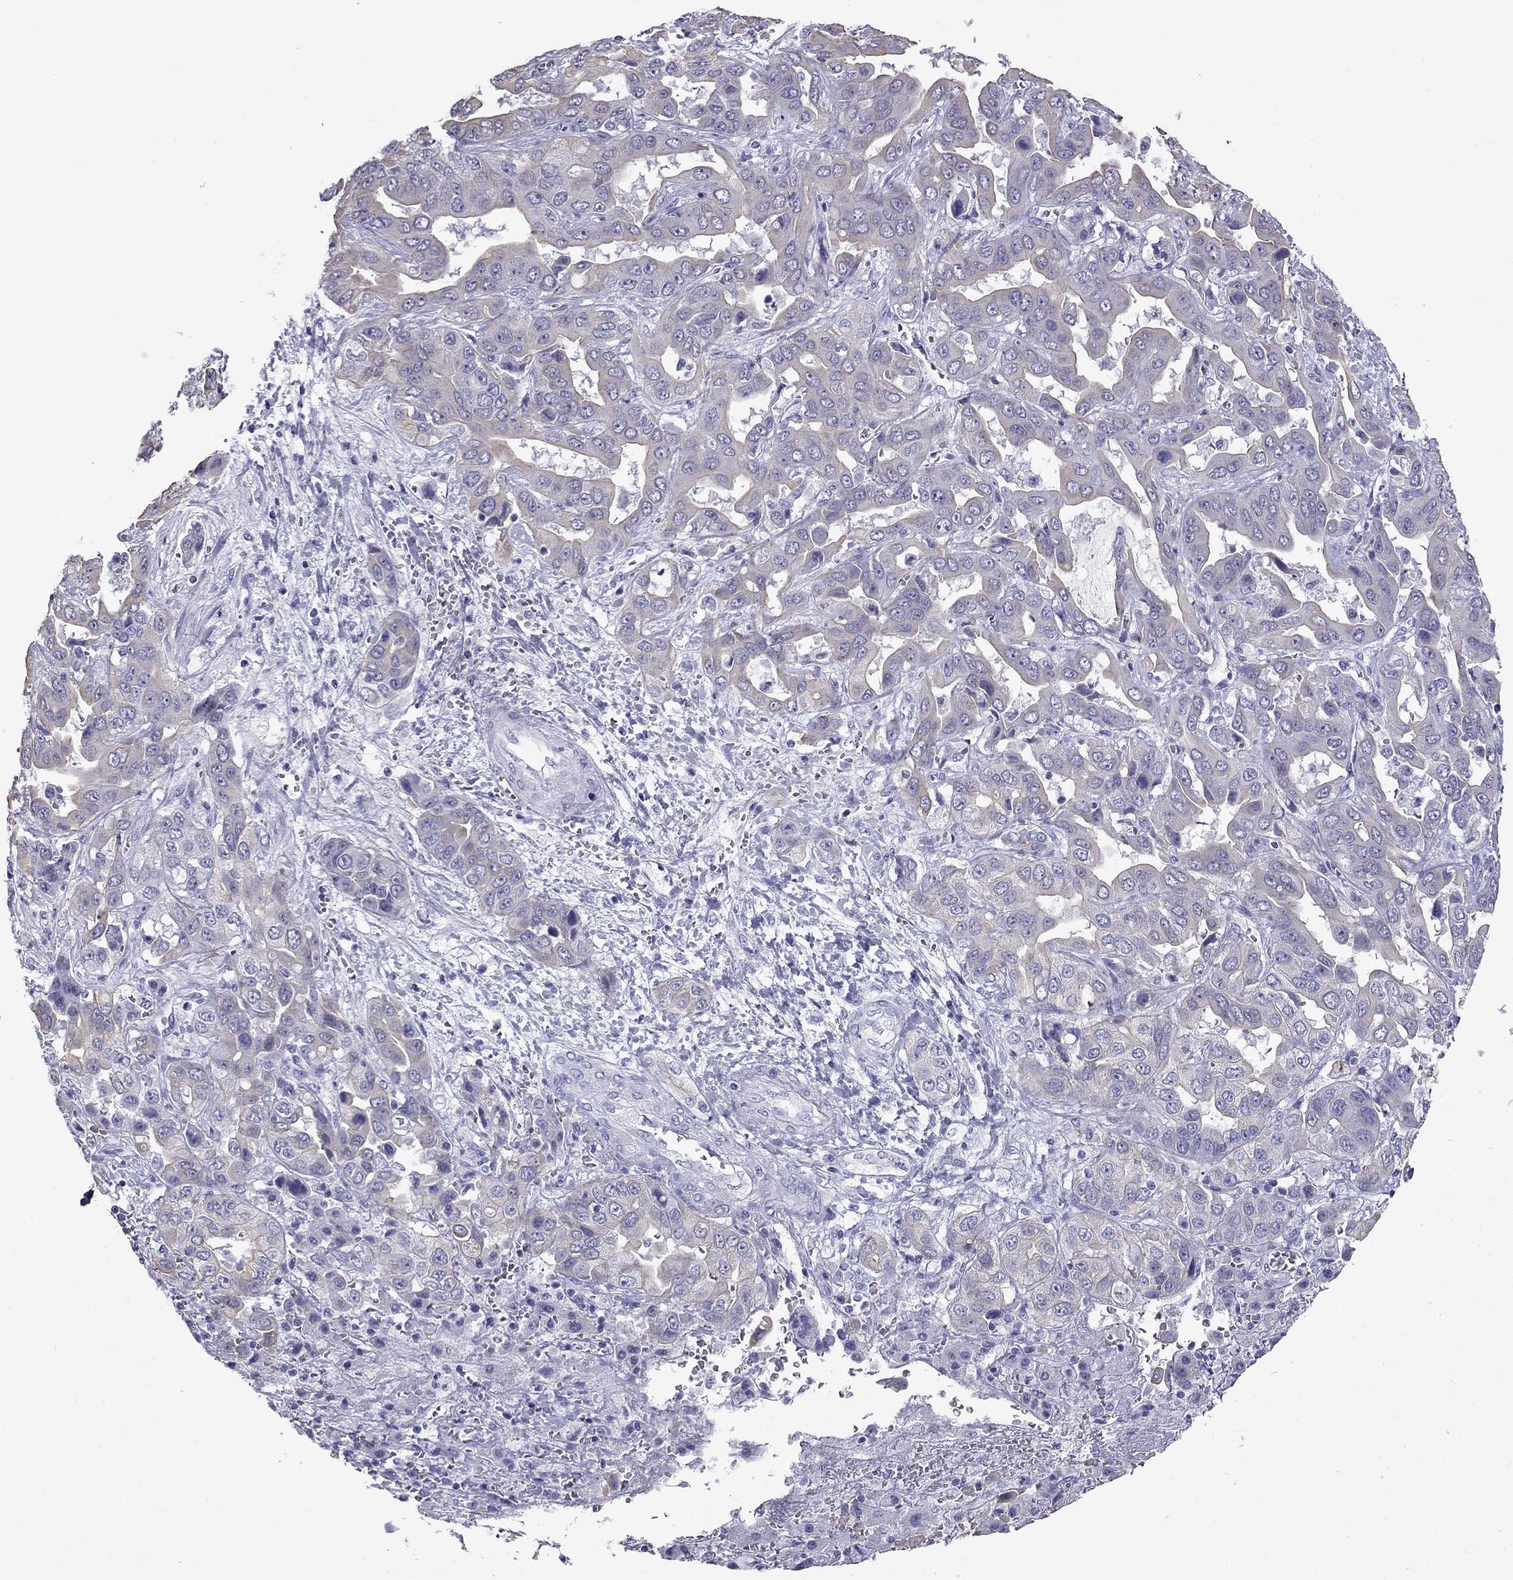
{"staining": {"intensity": "weak", "quantity": "<25%", "location": "cytoplasmic/membranous"}, "tissue": "liver cancer", "cell_type": "Tumor cells", "image_type": "cancer", "snomed": [{"axis": "morphology", "description": "Cholangiocarcinoma"}, {"axis": "topography", "description": "Liver"}], "caption": "The immunohistochemistry (IHC) image has no significant staining in tumor cells of liver cholangiocarcinoma tissue. (Brightfield microscopy of DAB (3,3'-diaminobenzidine) immunohistochemistry at high magnification).", "gene": "GJA8", "patient": {"sex": "female", "age": 52}}